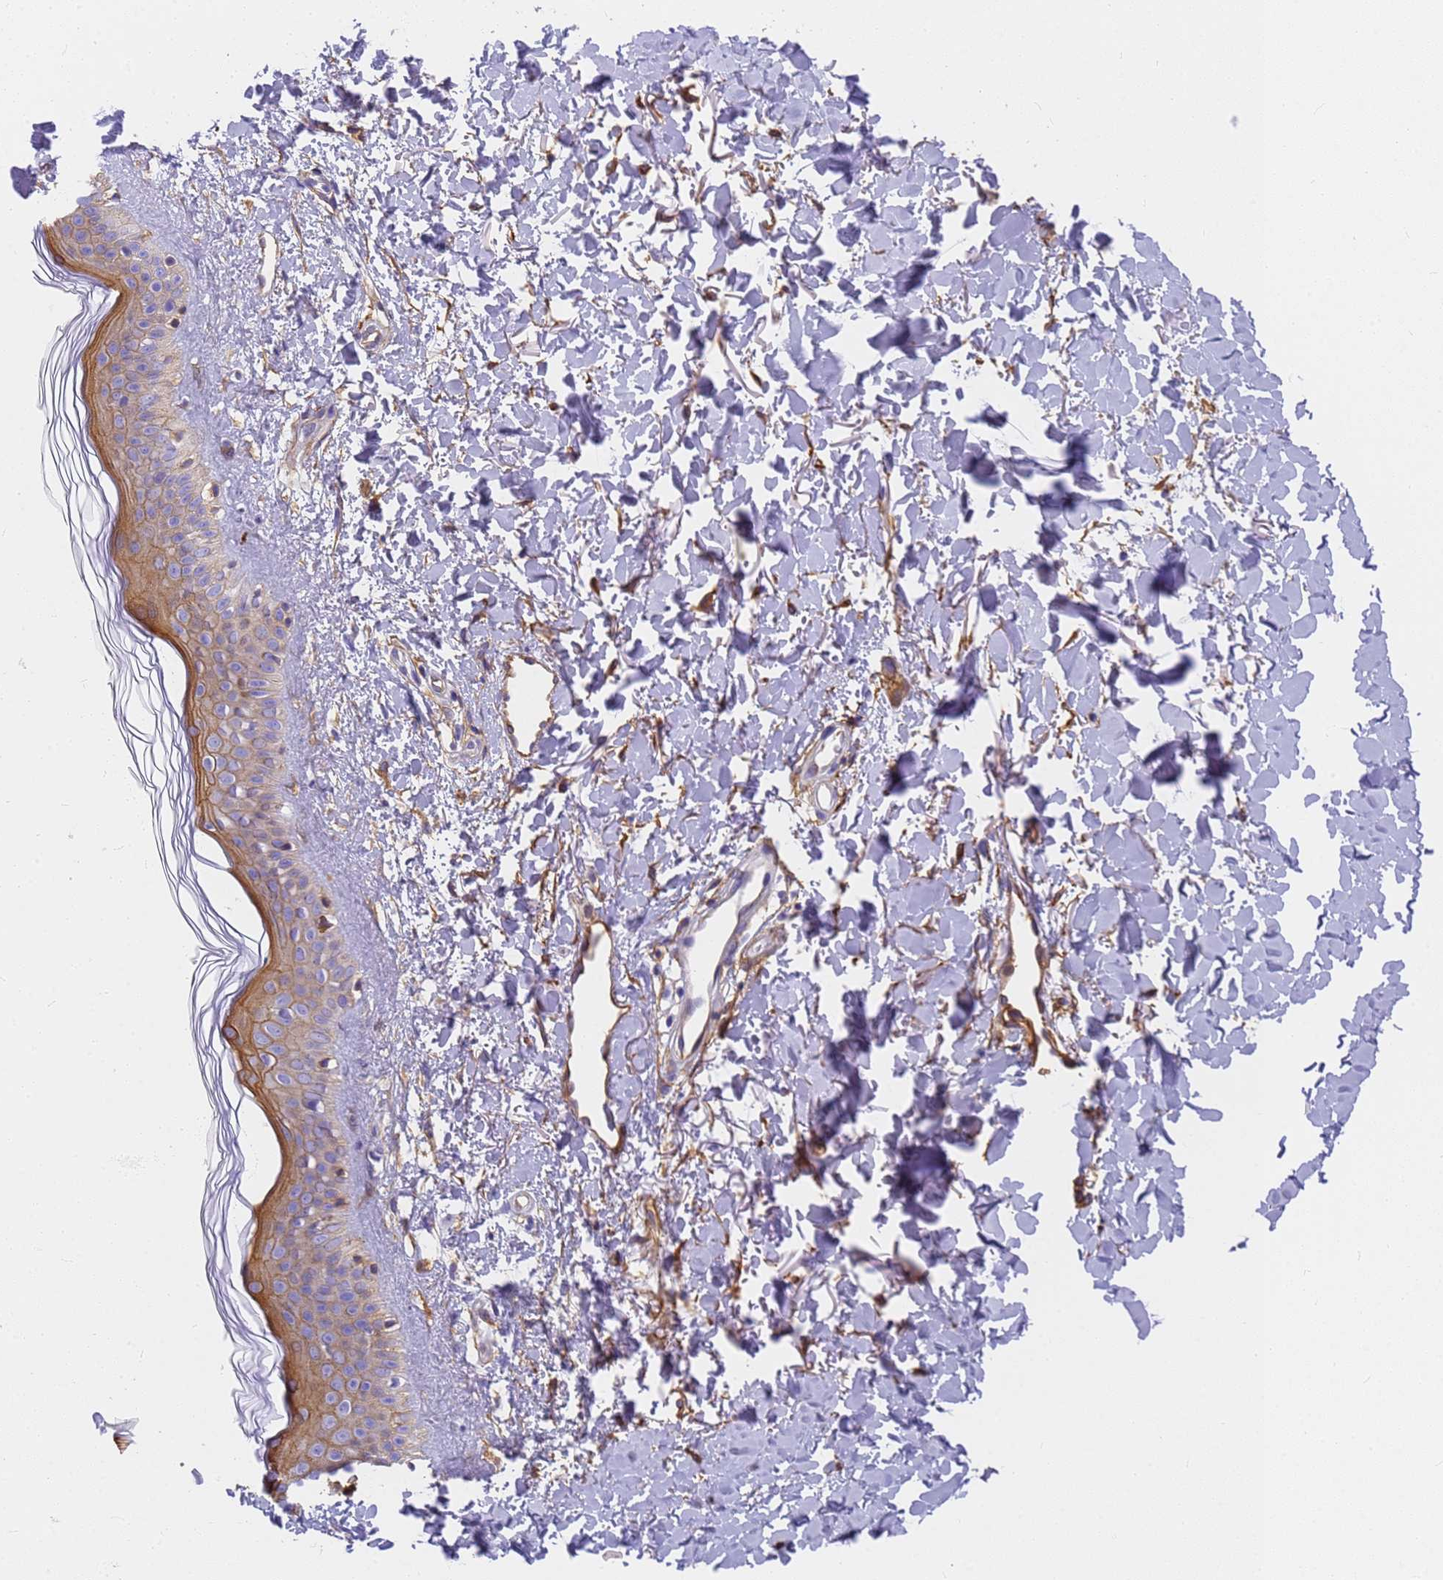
{"staining": {"intensity": "moderate", "quantity": ">75%", "location": "cytoplasmic/membranous"}, "tissue": "skin", "cell_type": "Fibroblasts", "image_type": "normal", "snomed": [{"axis": "morphology", "description": "Normal tissue, NOS"}, {"axis": "topography", "description": "Skin"}], "caption": "Skin stained for a protein demonstrates moderate cytoplasmic/membranous positivity in fibroblasts. (Stains: DAB in brown, nuclei in blue, Microscopy: brightfield microscopy at high magnification).", "gene": "MVB12A", "patient": {"sex": "female", "age": 58}}